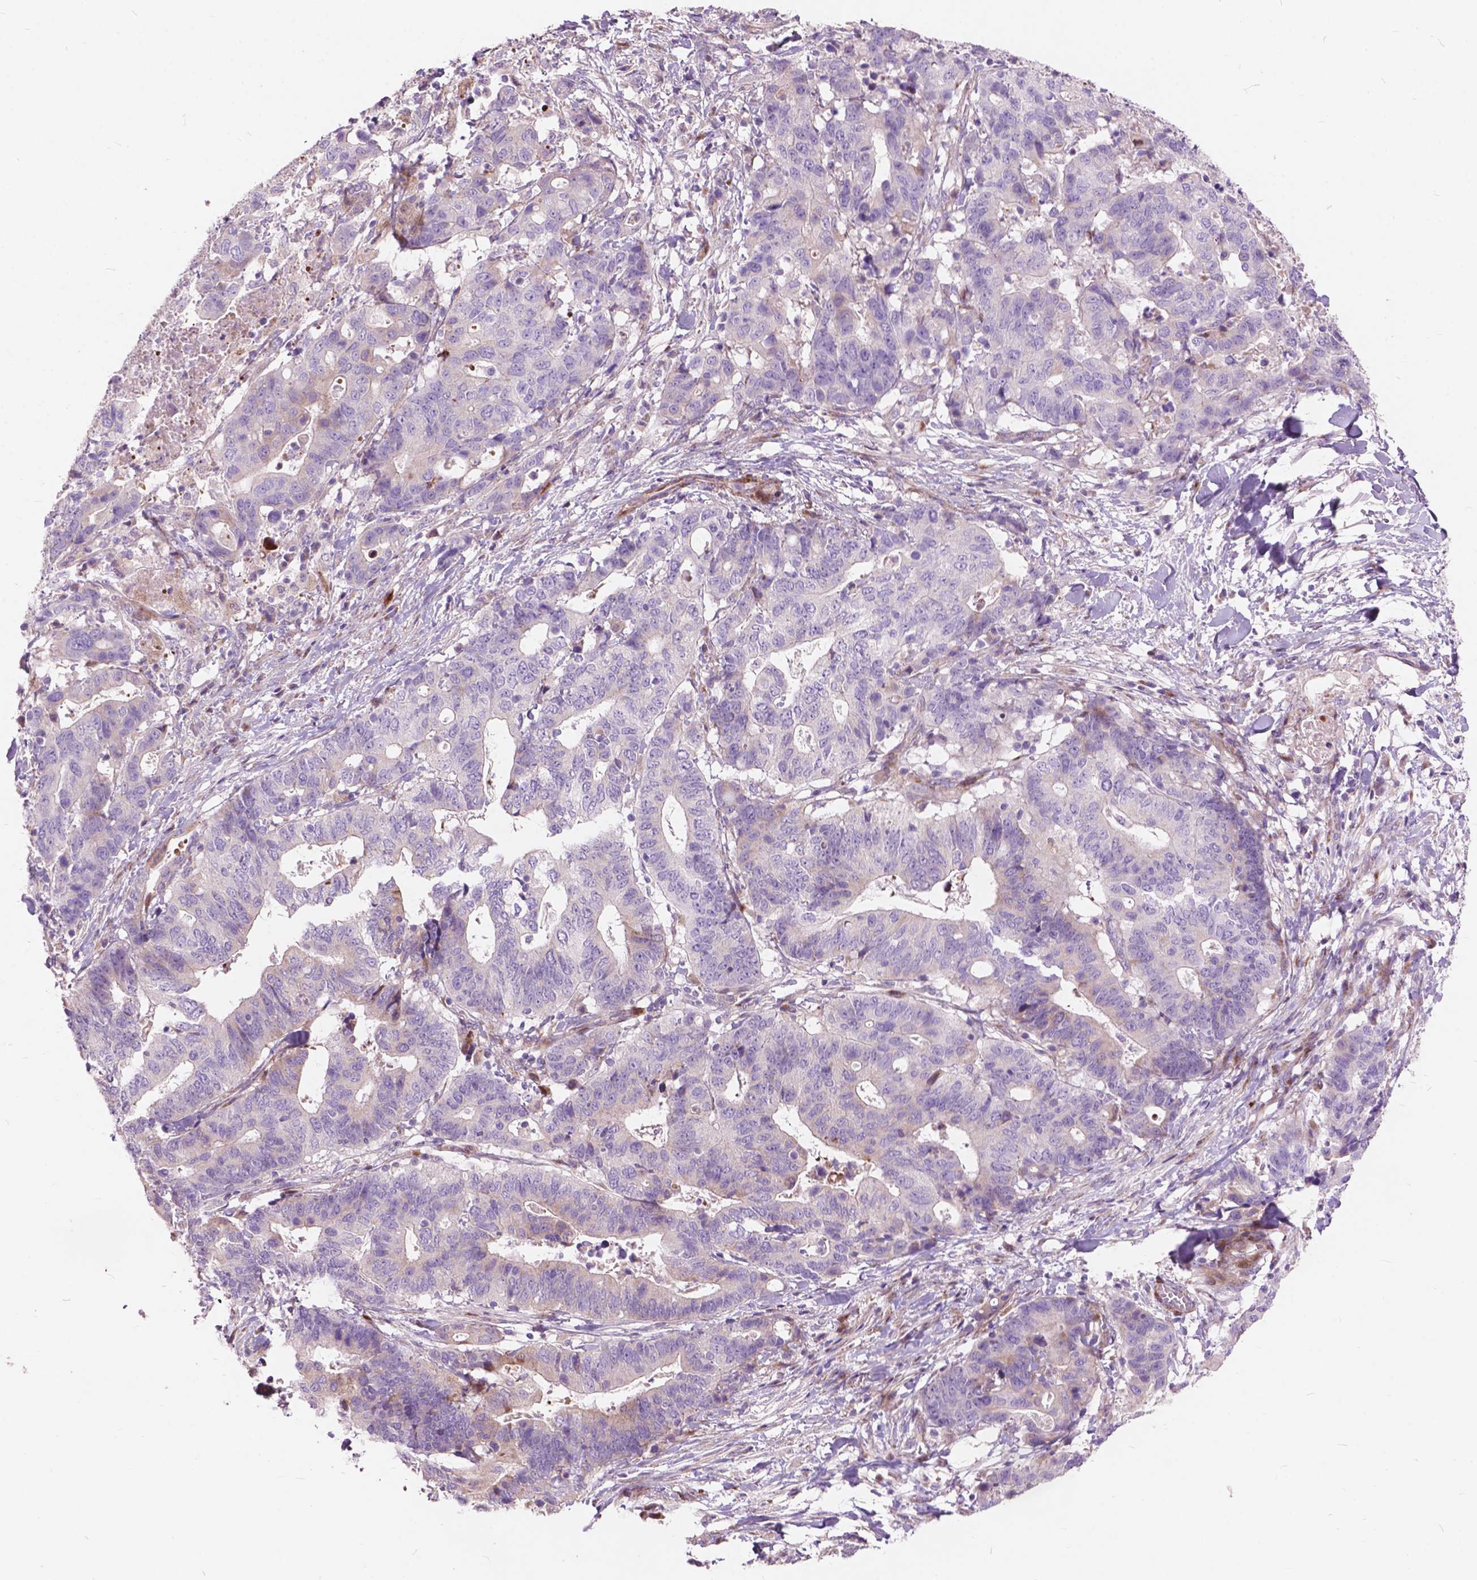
{"staining": {"intensity": "negative", "quantity": "none", "location": "none"}, "tissue": "stomach cancer", "cell_type": "Tumor cells", "image_type": "cancer", "snomed": [{"axis": "morphology", "description": "Adenocarcinoma, NOS"}, {"axis": "topography", "description": "Stomach, upper"}], "caption": "This histopathology image is of stomach cancer stained with IHC to label a protein in brown with the nuclei are counter-stained blue. There is no expression in tumor cells. (Immunohistochemistry, brightfield microscopy, high magnification).", "gene": "MORN1", "patient": {"sex": "female", "age": 67}}